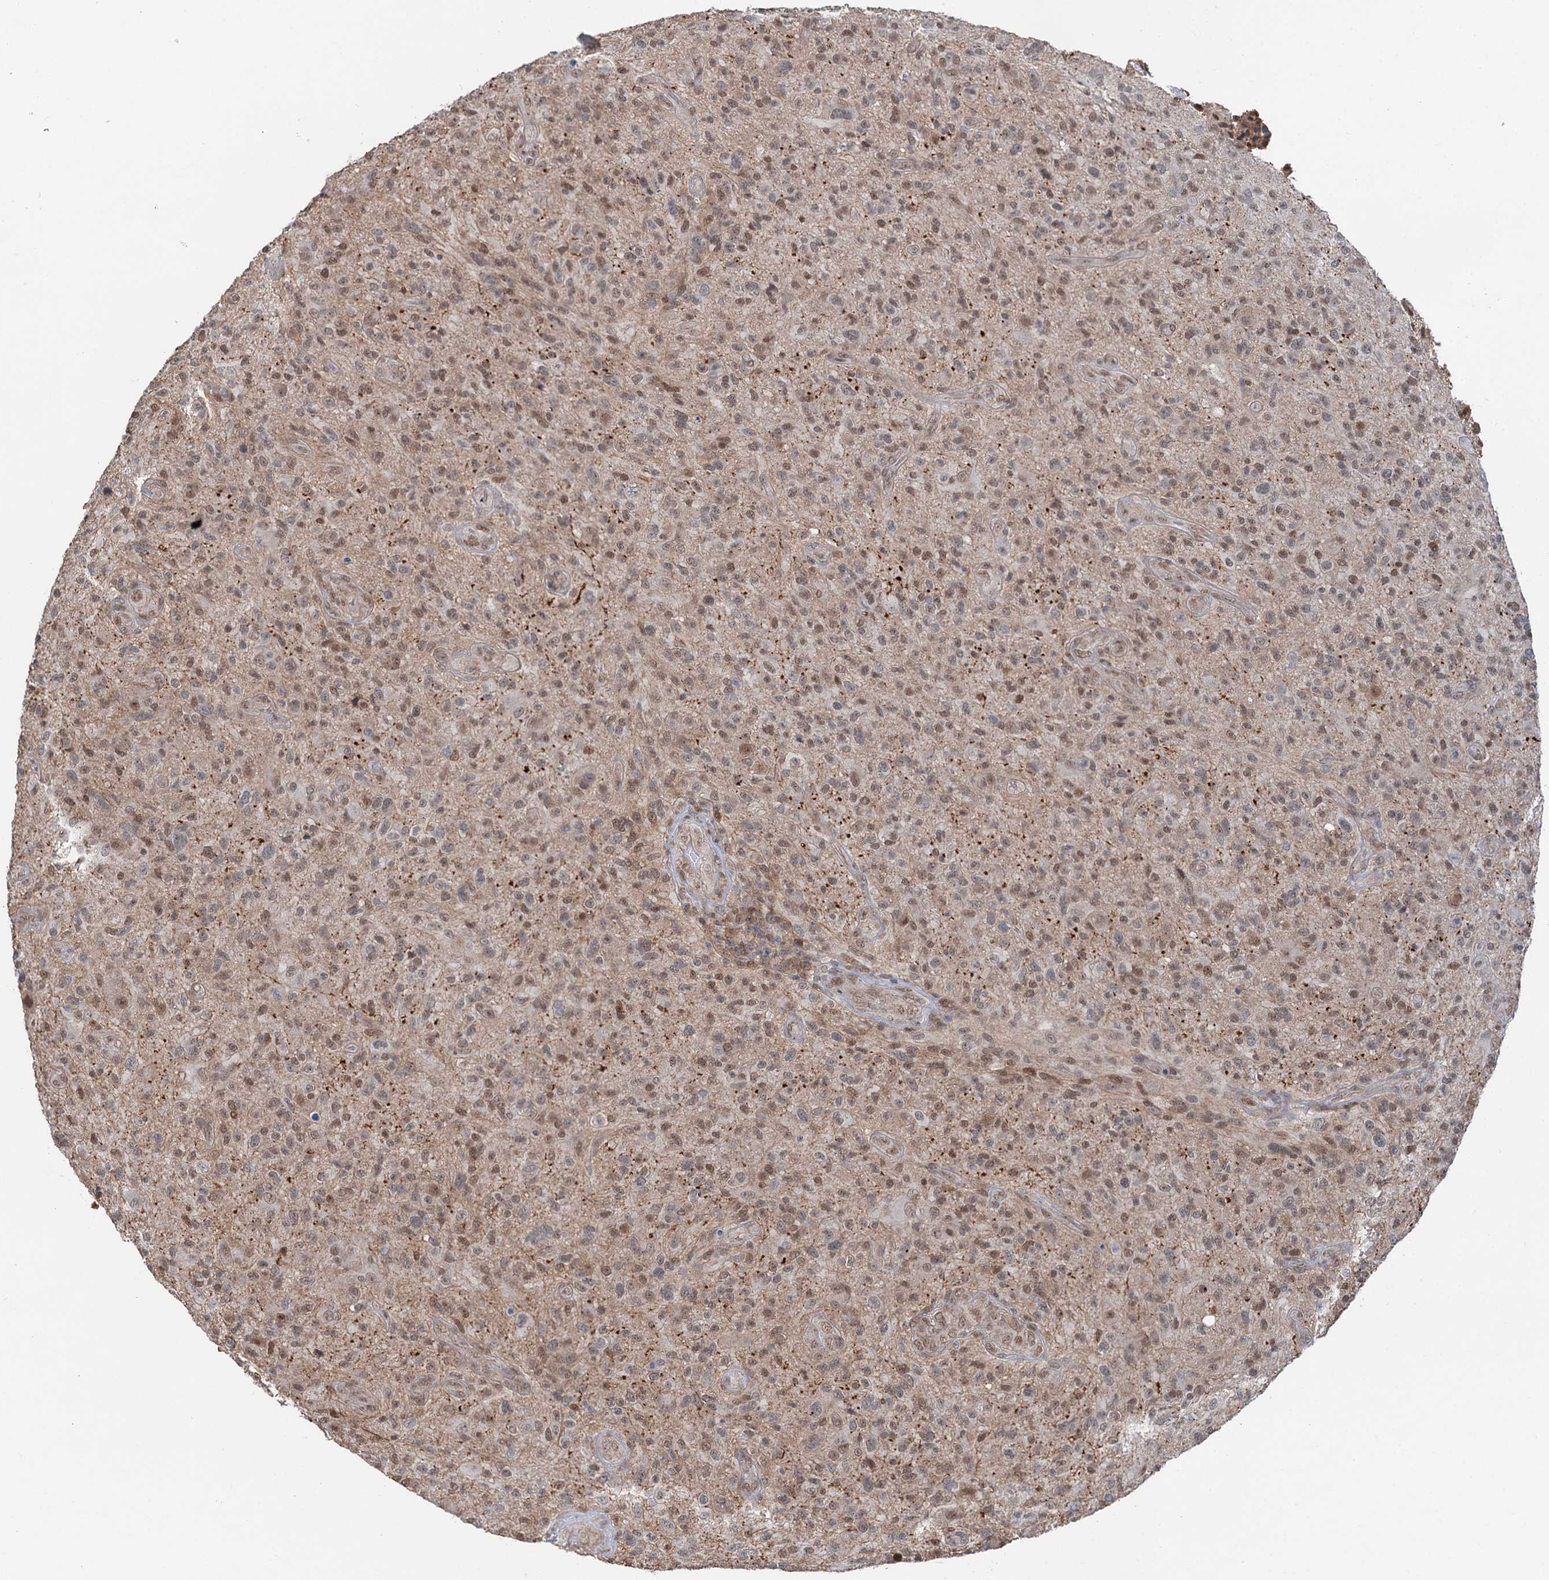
{"staining": {"intensity": "weak", "quantity": ">75%", "location": "nuclear"}, "tissue": "glioma", "cell_type": "Tumor cells", "image_type": "cancer", "snomed": [{"axis": "morphology", "description": "Glioma, malignant, High grade"}, {"axis": "topography", "description": "Brain"}], "caption": "A brown stain shows weak nuclear expression of a protein in human glioma tumor cells.", "gene": "ZNF609", "patient": {"sex": "male", "age": 47}}